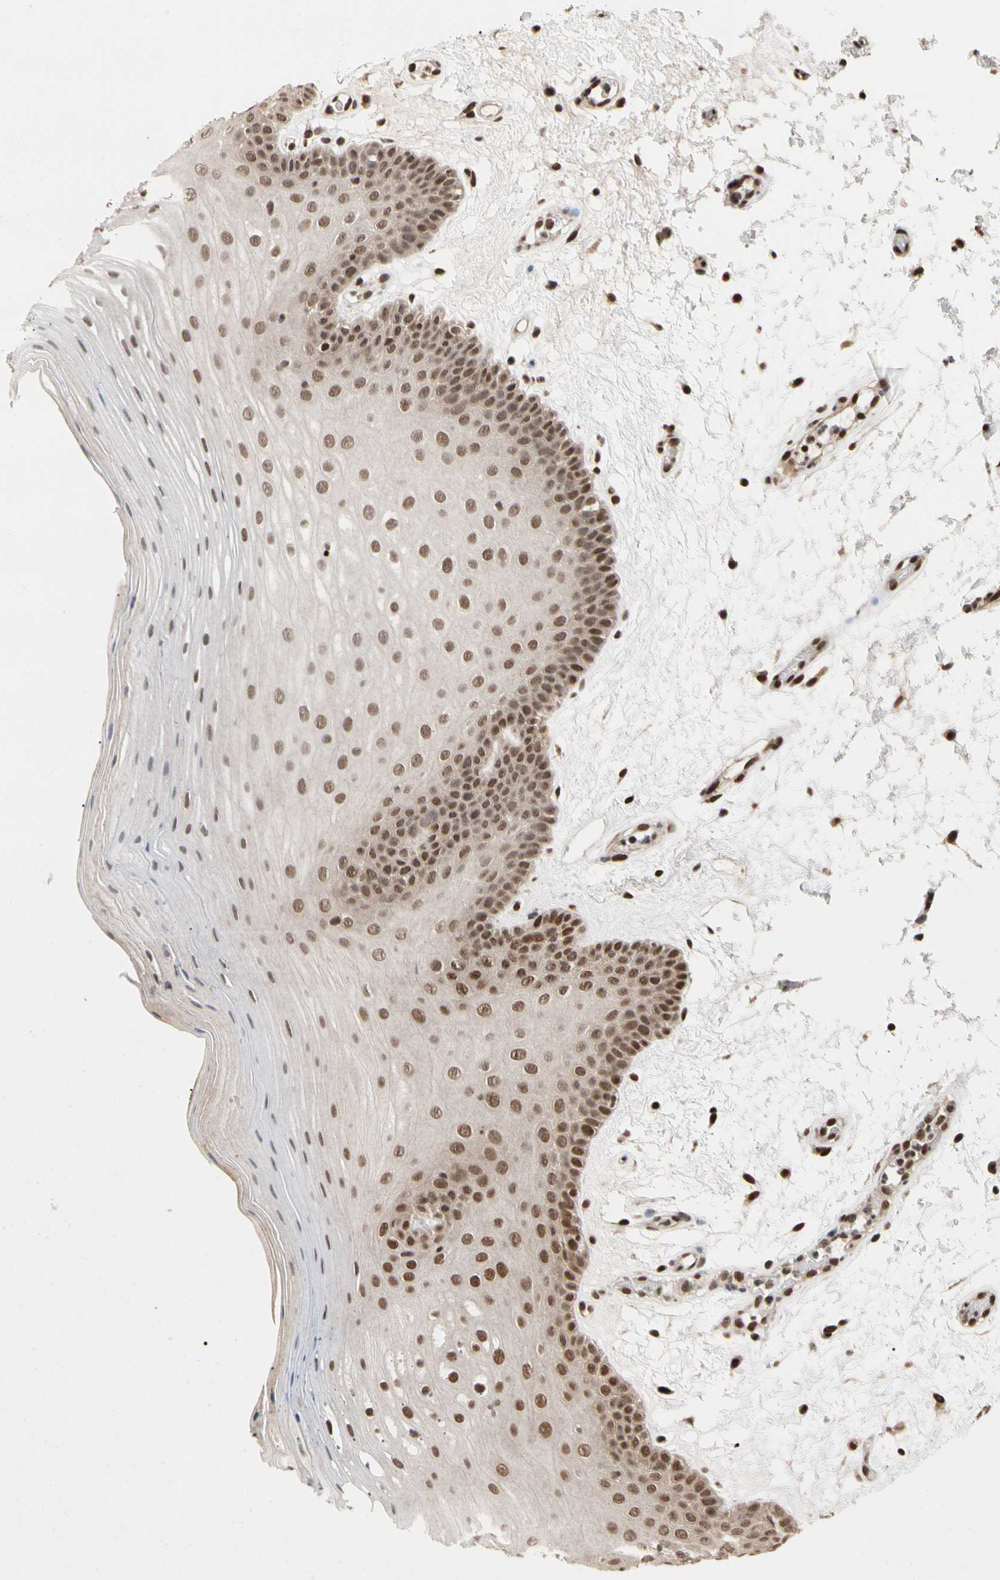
{"staining": {"intensity": "moderate", "quantity": ">75%", "location": "nuclear"}, "tissue": "oral mucosa", "cell_type": "Squamous epithelial cells", "image_type": "normal", "snomed": [{"axis": "morphology", "description": "Normal tissue, NOS"}, {"axis": "morphology", "description": "Squamous cell carcinoma, NOS"}, {"axis": "topography", "description": "Skeletal muscle"}, {"axis": "topography", "description": "Oral tissue"}, {"axis": "topography", "description": "Head-Neck"}], "caption": "Moderate nuclear positivity is present in approximately >75% of squamous epithelial cells in normal oral mucosa. The protein of interest is stained brown, and the nuclei are stained in blue (DAB IHC with brightfield microscopy, high magnification).", "gene": "FAM98B", "patient": {"sex": "male", "age": 71}}